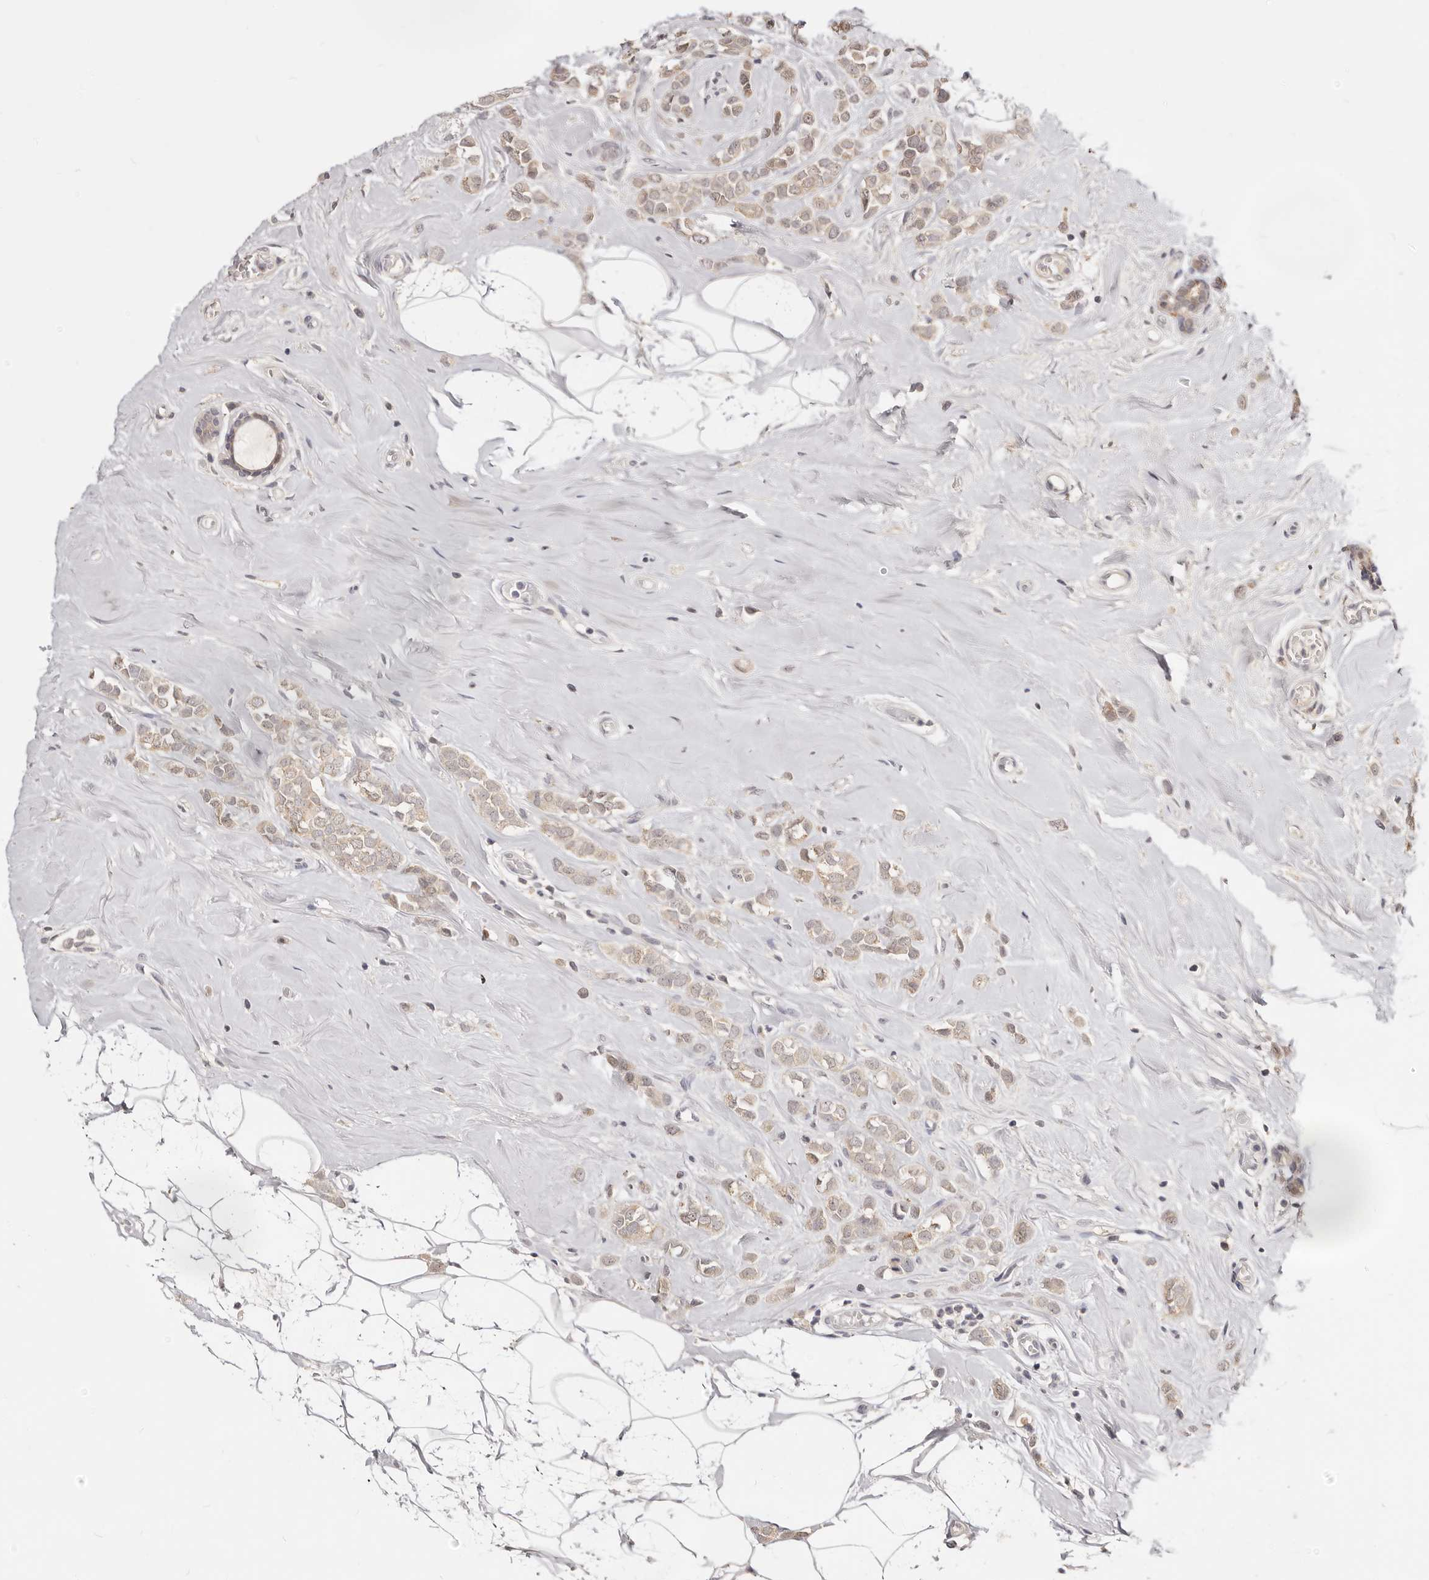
{"staining": {"intensity": "weak", "quantity": "25%-75%", "location": "cytoplasmic/membranous"}, "tissue": "breast cancer", "cell_type": "Tumor cells", "image_type": "cancer", "snomed": [{"axis": "morphology", "description": "Lobular carcinoma"}, {"axis": "topography", "description": "Breast"}], "caption": "Lobular carcinoma (breast) stained with a protein marker demonstrates weak staining in tumor cells.", "gene": "TSPAN13", "patient": {"sex": "female", "age": 47}}